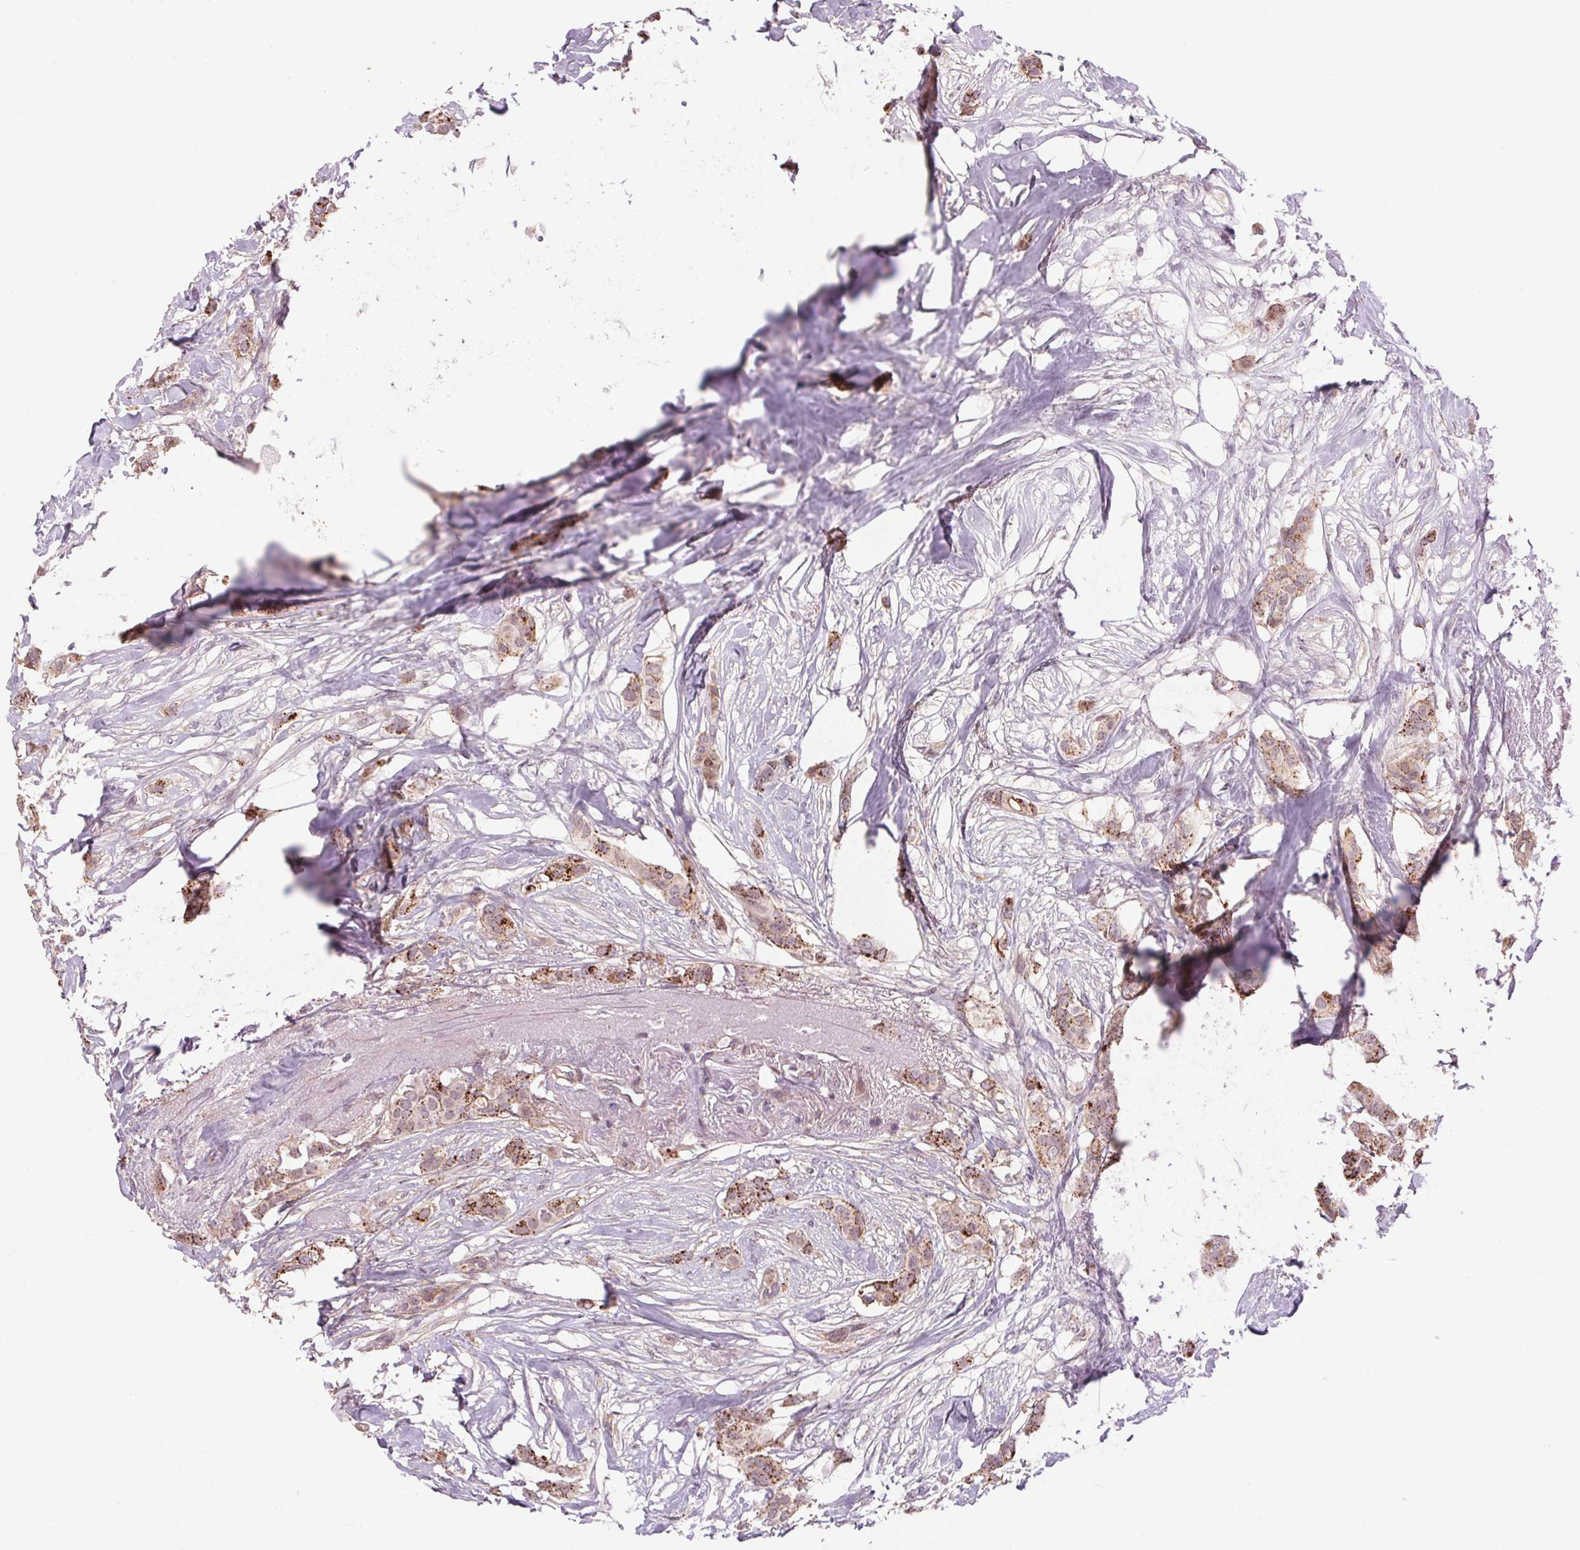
{"staining": {"intensity": "moderate", "quantity": "25%-75%", "location": "cytoplasmic/membranous"}, "tissue": "breast cancer", "cell_type": "Tumor cells", "image_type": "cancer", "snomed": [{"axis": "morphology", "description": "Duct carcinoma"}, {"axis": "topography", "description": "Breast"}], "caption": "Protein staining displays moderate cytoplasmic/membranous staining in approximately 25%-75% of tumor cells in breast cancer.", "gene": "CHMP4B", "patient": {"sex": "female", "age": 62}}